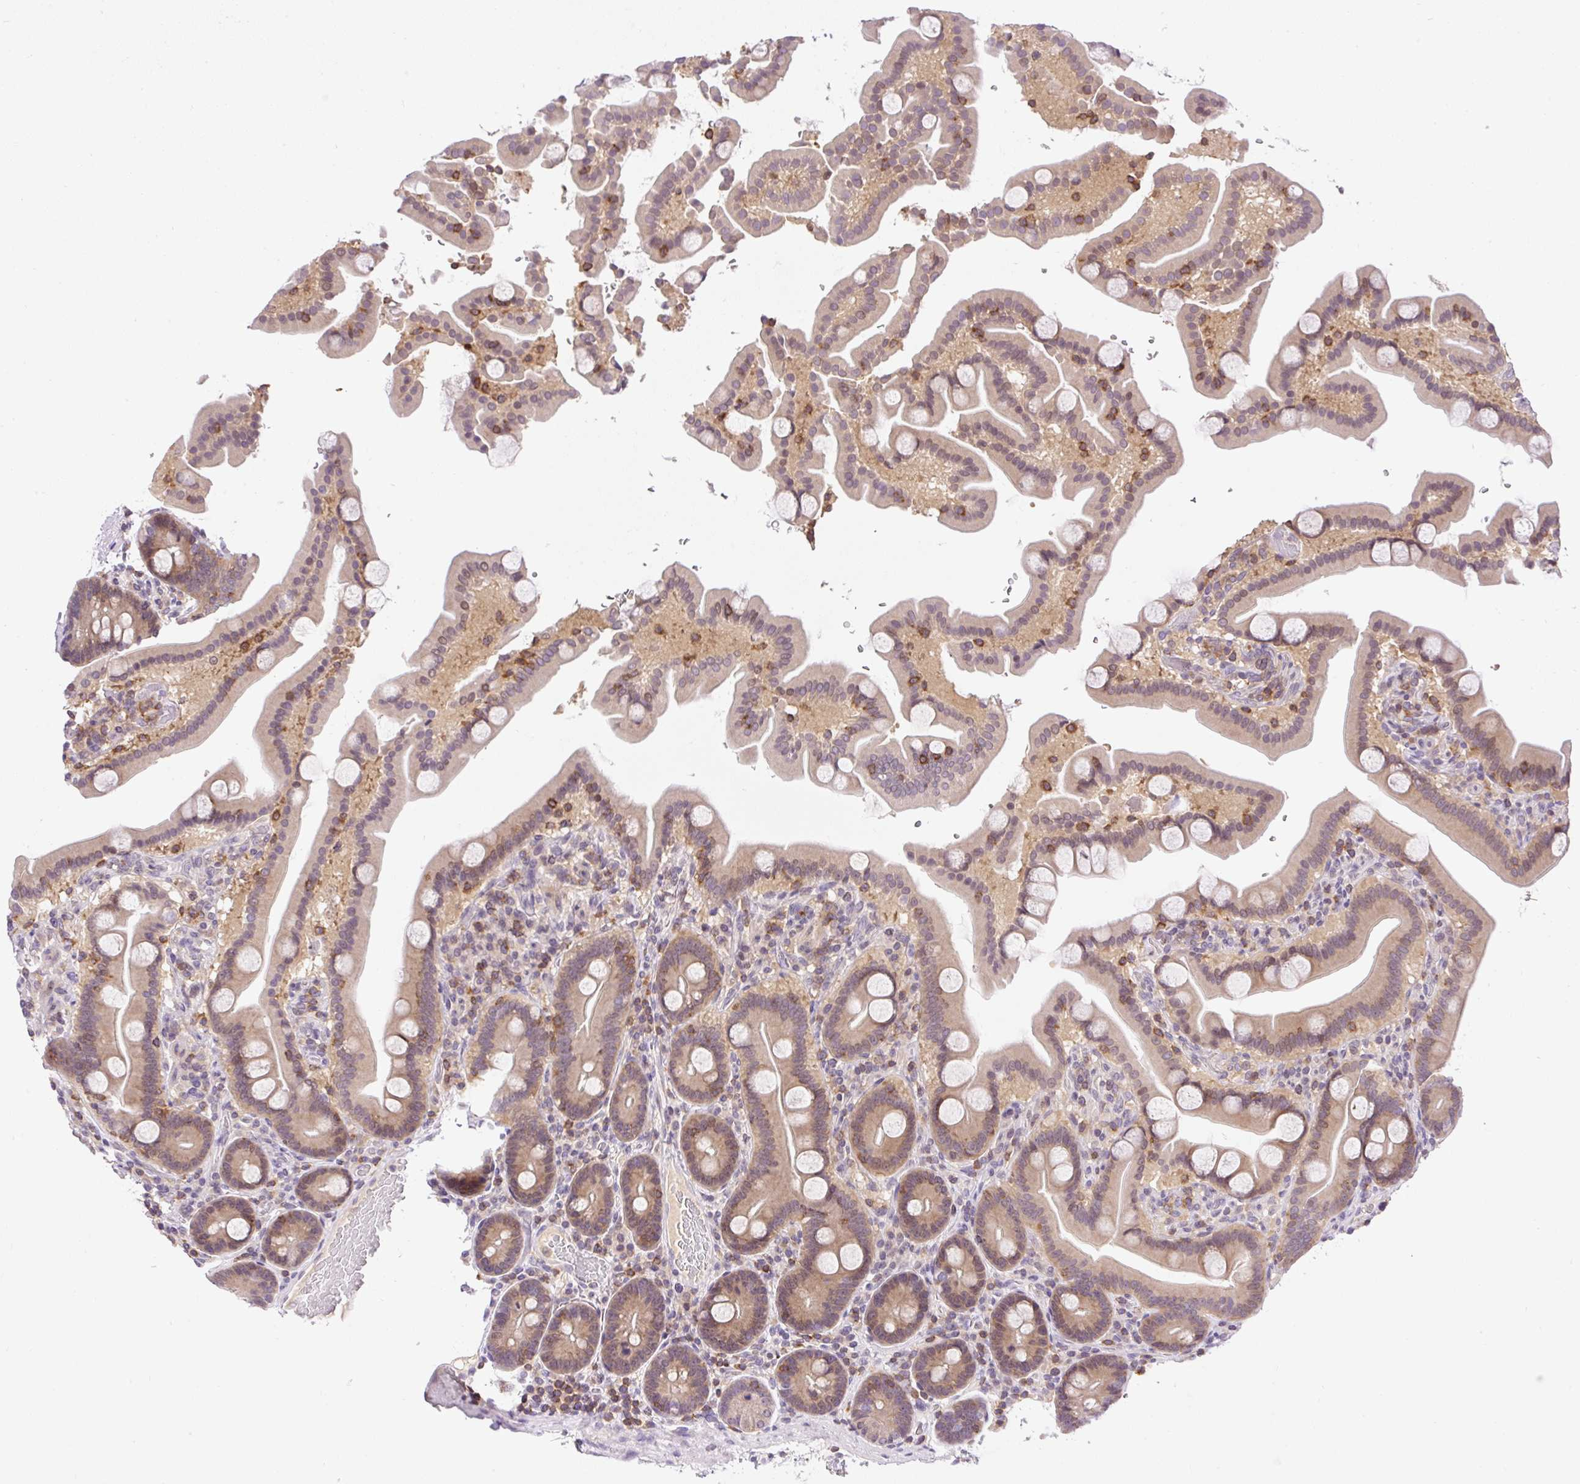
{"staining": {"intensity": "moderate", "quantity": ">75%", "location": "cytoplasmic/membranous,nuclear"}, "tissue": "duodenum", "cell_type": "Glandular cells", "image_type": "normal", "snomed": [{"axis": "morphology", "description": "Normal tissue, NOS"}, {"axis": "topography", "description": "Duodenum"}], "caption": "This image reveals immunohistochemistry (IHC) staining of unremarkable duodenum, with medium moderate cytoplasmic/membranous,nuclear positivity in about >75% of glandular cells.", "gene": "CARD11", "patient": {"sex": "male", "age": 55}}